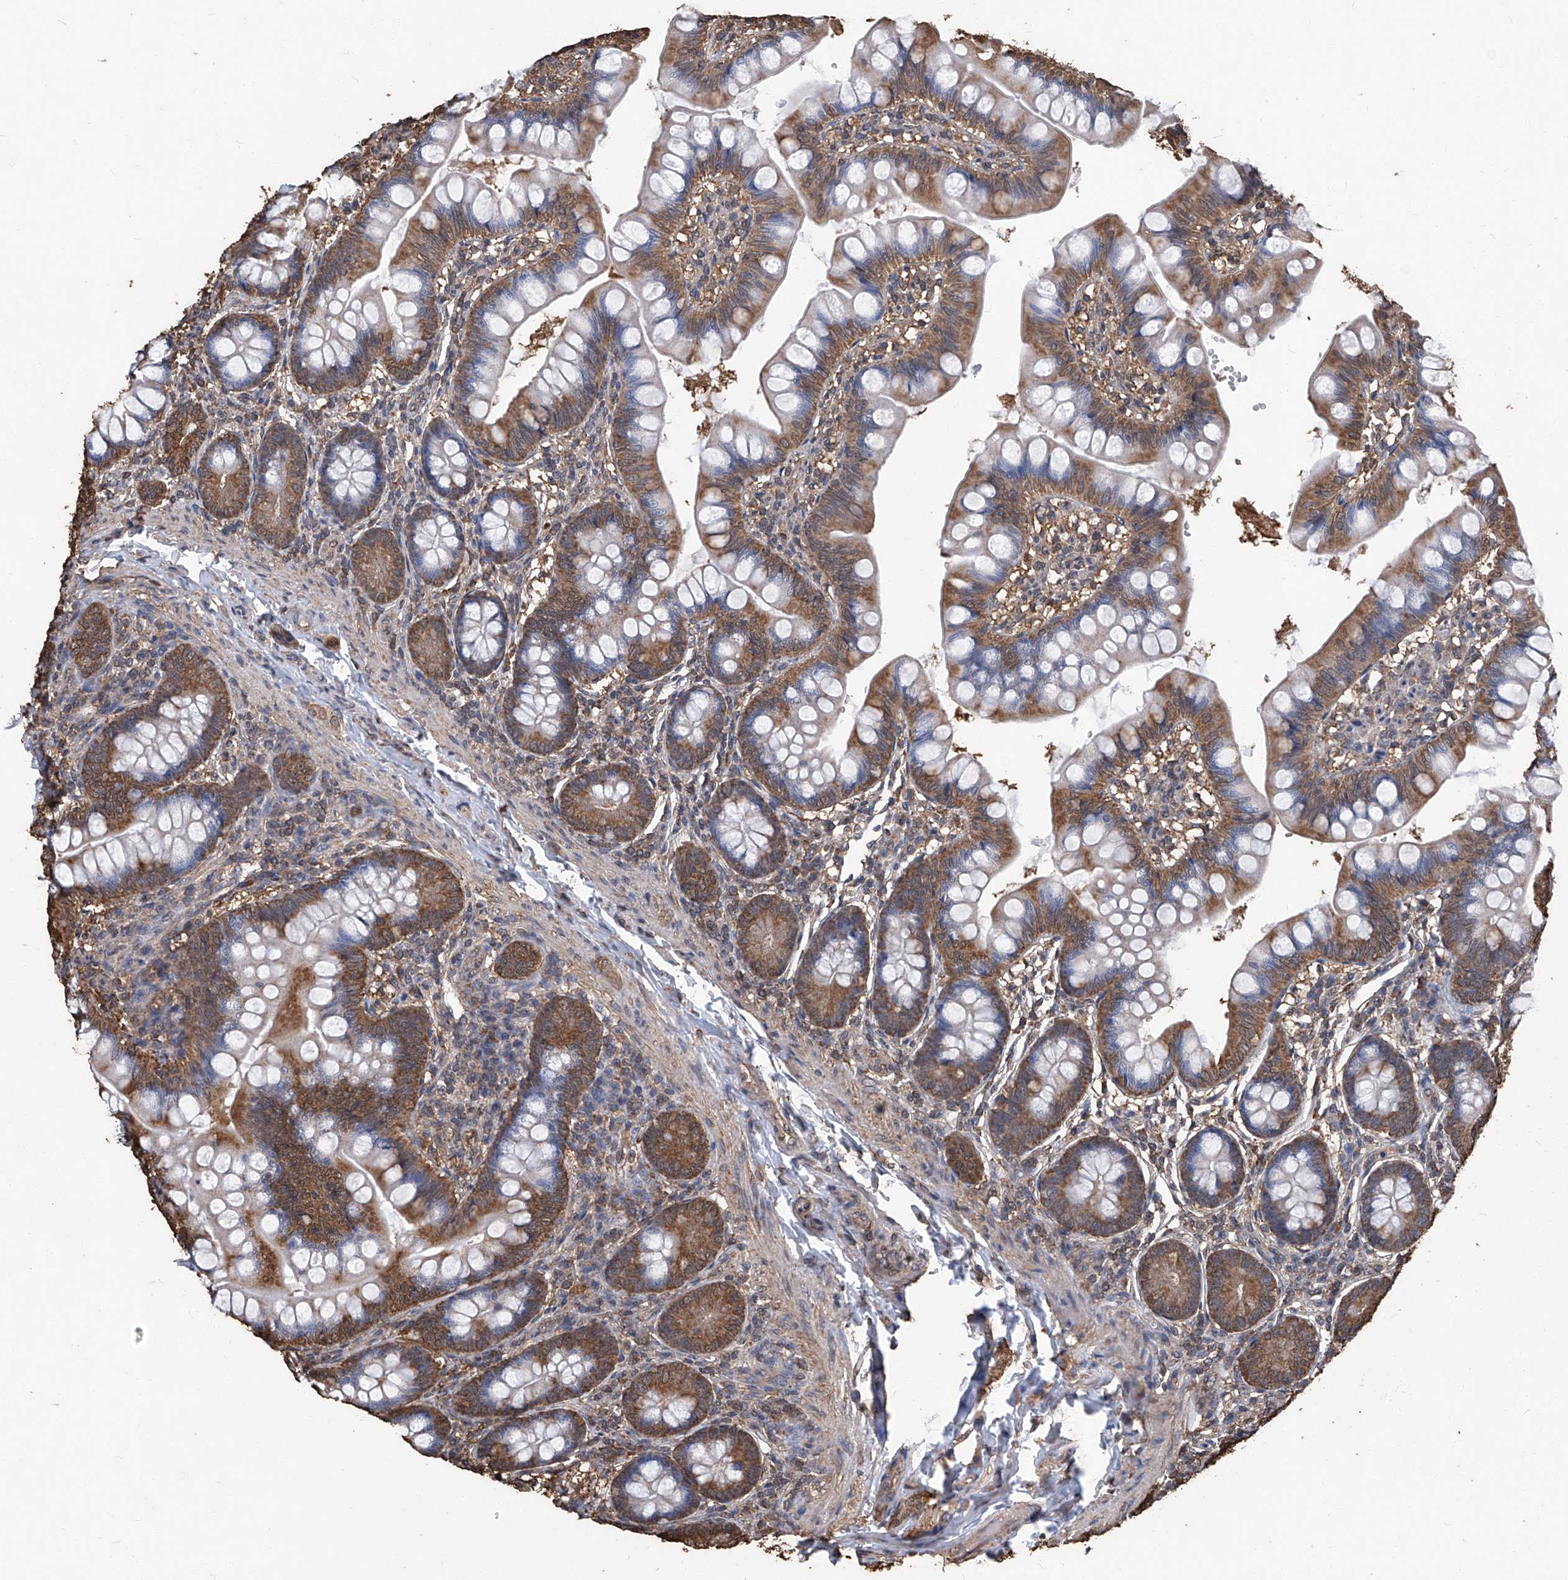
{"staining": {"intensity": "moderate", "quantity": "25%-75%", "location": "cytoplasmic/membranous"}, "tissue": "small intestine", "cell_type": "Glandular cells", "image_type": "normal", "snomed": [{"axis": "morphology", "description": "Normal tissue, NOS"}, {"axis": "topography", "description": "Small intestine"}], "caption": "Immunohistochemical staining of unremarkable small intestine shows moderate cytoplasmic/membranous protein staining in approximately 25%-75% of glandular cells.", "gene": "STARD7", "patient": {"sex": "male", "age": 7}}